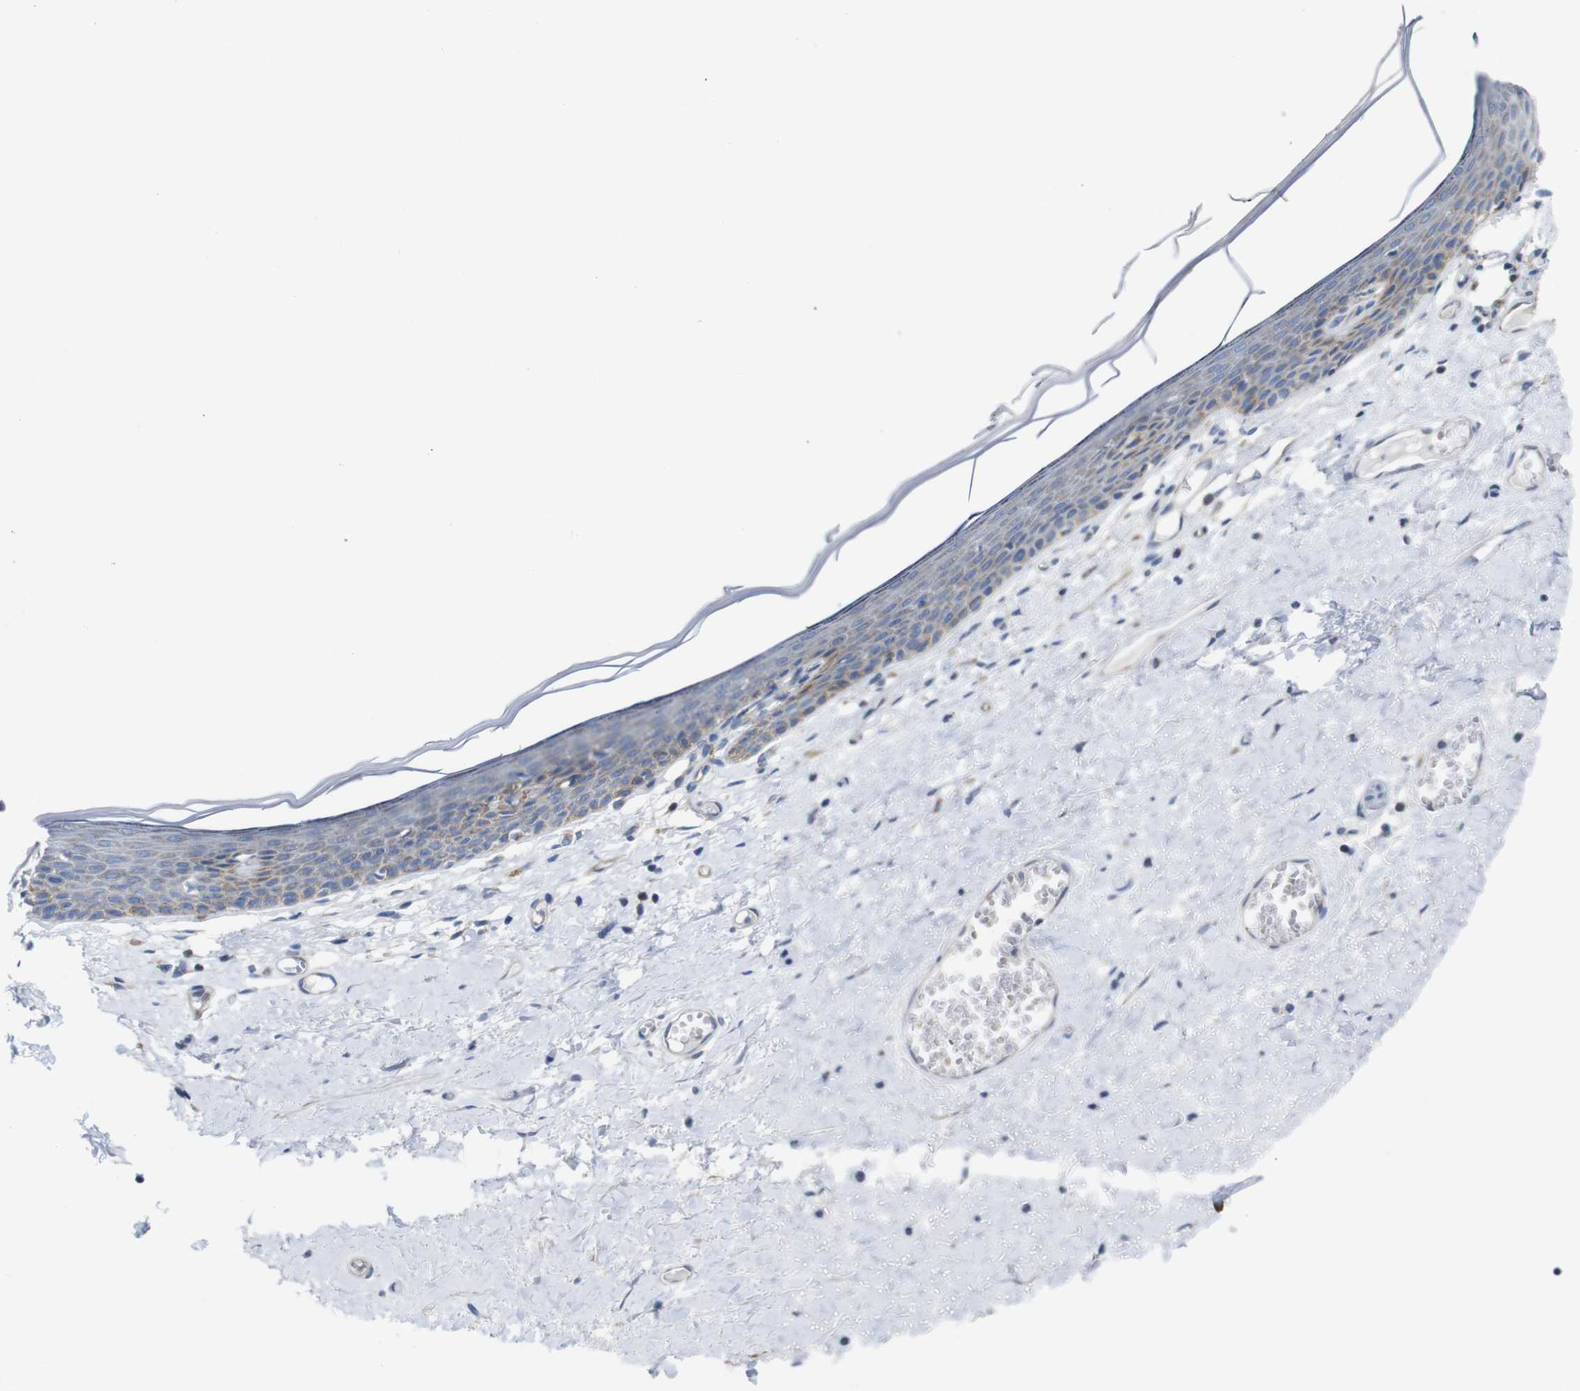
{"staining": {"intensity": "moderate", "quantity": "25%-75%", "location": "cytoplasmic/membranous"}, "tissue": "skin", "cell_type": "Epidermal cells", "image_type": "normal", "snomed": [{"axis": "morphology", "description": "Normal tissue, NOS"}, {"axis": "topography", "description": "Vulva"}], "caption": "Moderate cytoplasmic/membranous expression is seen in about 25%-75% of epidermal cells in benign skin.", "gene": "PDCD1LG2", "patient": {"sex": "female", "age": 54}}